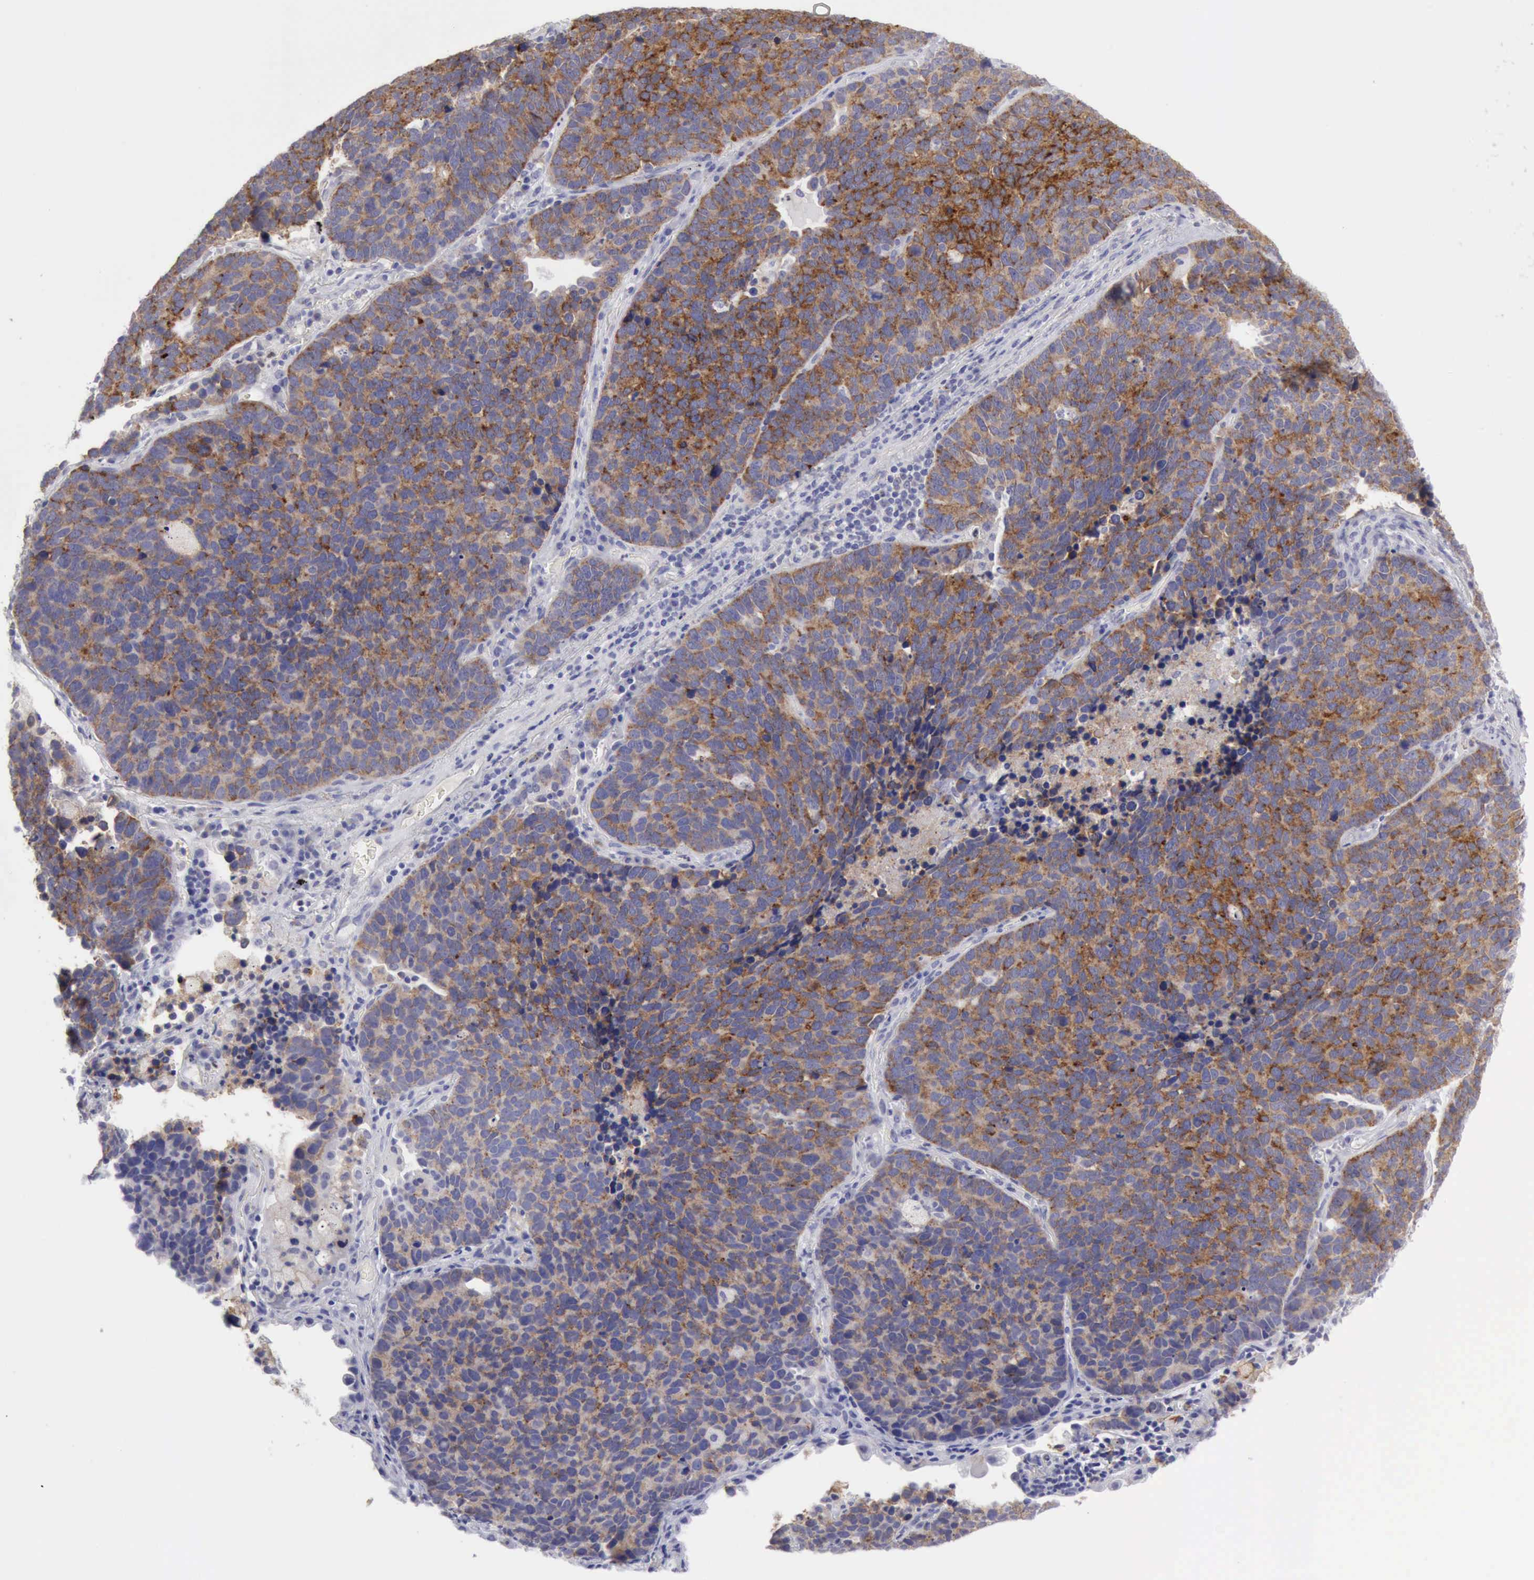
{"staining": {"intensity": "moderate", "quantity": ">75%", "location": "cytoplasmic/membranous"}, "tissue": "lung cancer", "cell_type": "Tumor cells", "image_type": "cancer", "snomed": [{"axis": "morphology", "description": "Neoplasm, malignant, NOS"}, {"axis": "topography", "description": "Lung"}], "caption": "This image demonstrates immunohistochemistry staining of human lung cancer (malignant neoplasm), with medium moderate cytoplasmic/membranous staining in approximately >75% of tumor cells.", "gene": "TFRC", "patient": {"sex": "female", "age": 75}}